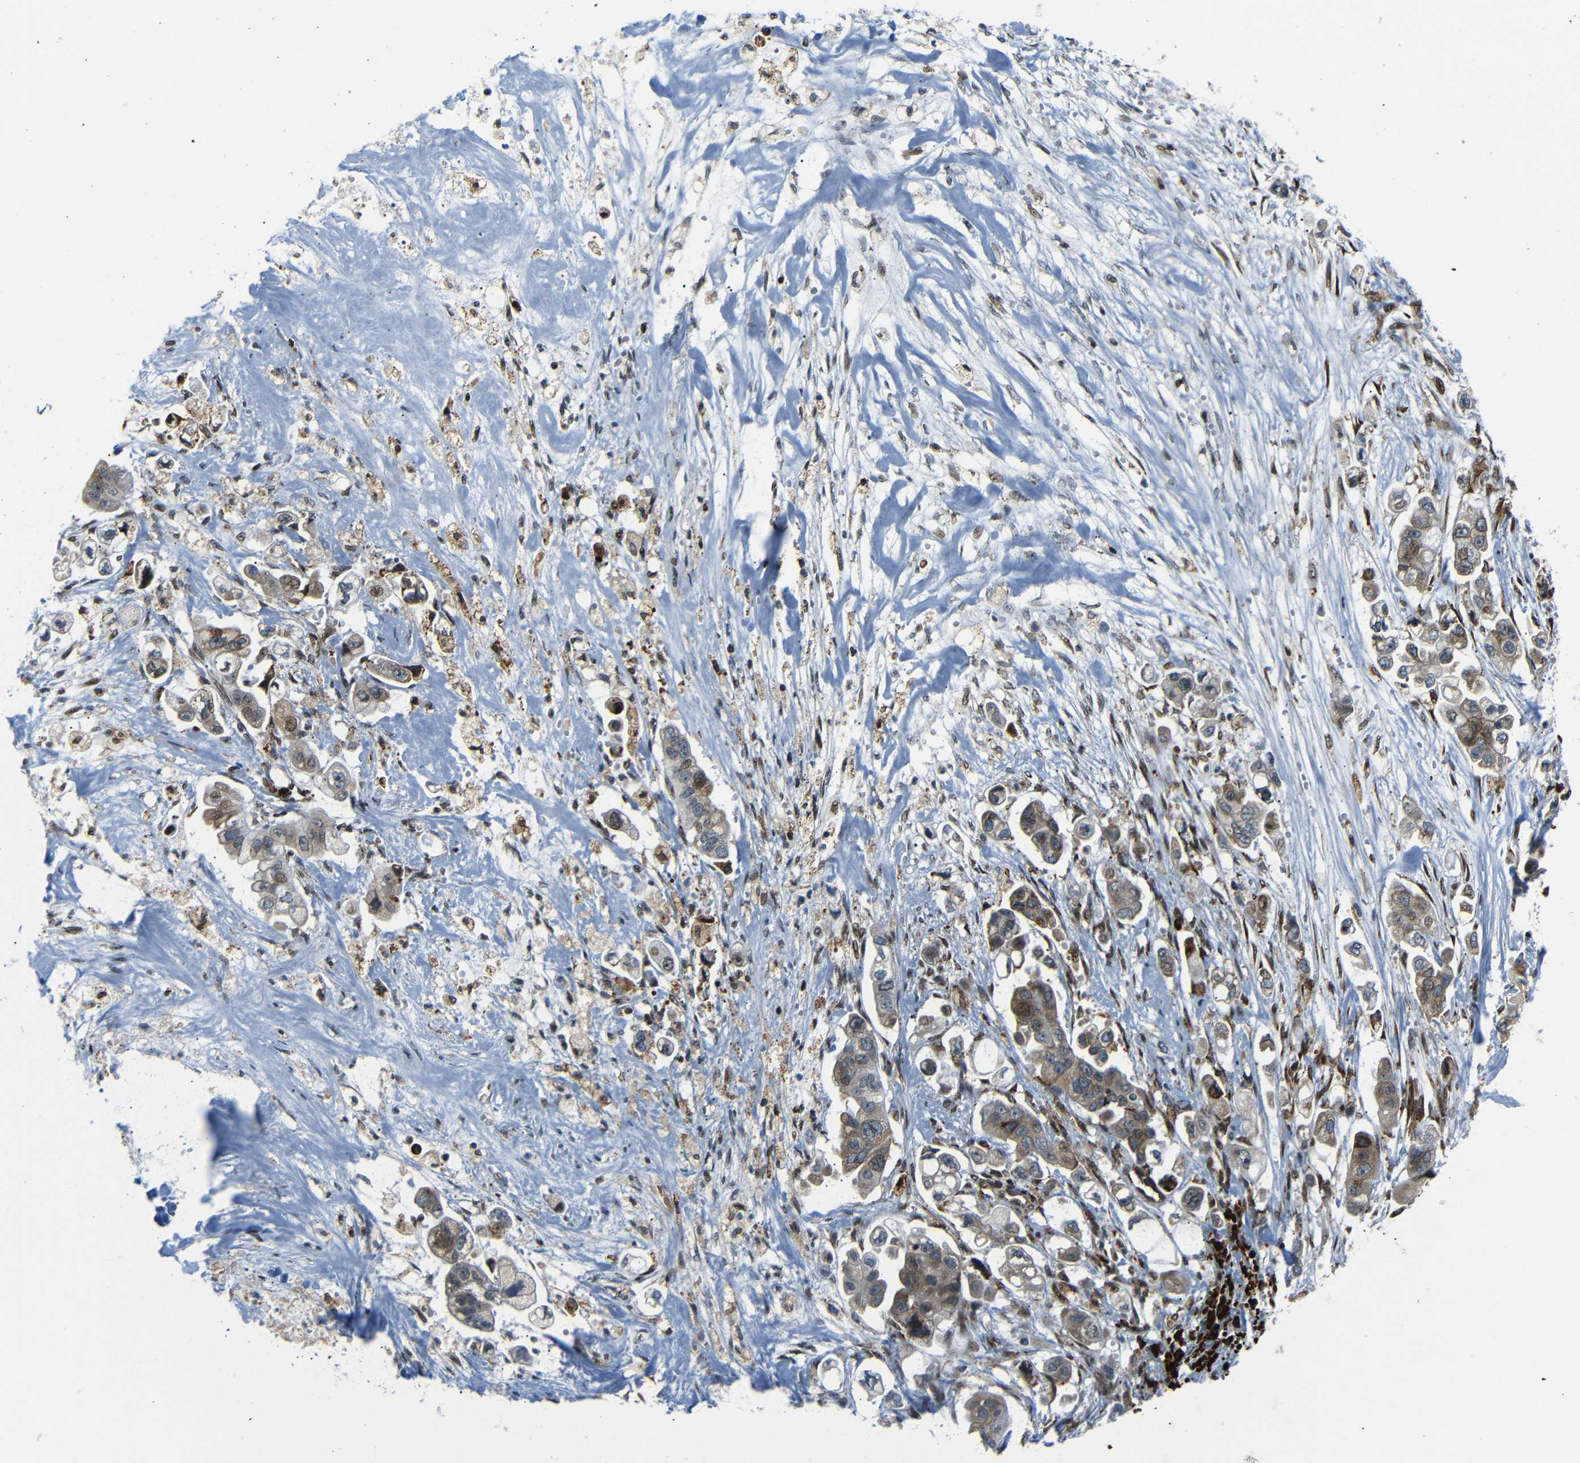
{"staining": {"intensity": "moderate", "quantity": ">75%", "location": "cytoplasmic/membranous"}, "tissue": "stomach cancer", "cell_type": "Tumor cells", "image_type": "cancer", "snomed": [{"axis": "morphology", "description": "Adenocarcinoma, NOS"}, {"axis": "topography", "description": "Stomach"}], "caption": "This is a photomicrograph of immunohistochemistry (IHC) staining of stomach adenocarcinoma, which shows moderate expression in the cytoplasmic/membranous of tumor cells.", "gene": "SPCS2", "patient": {"sex": "male", "age": 62}}